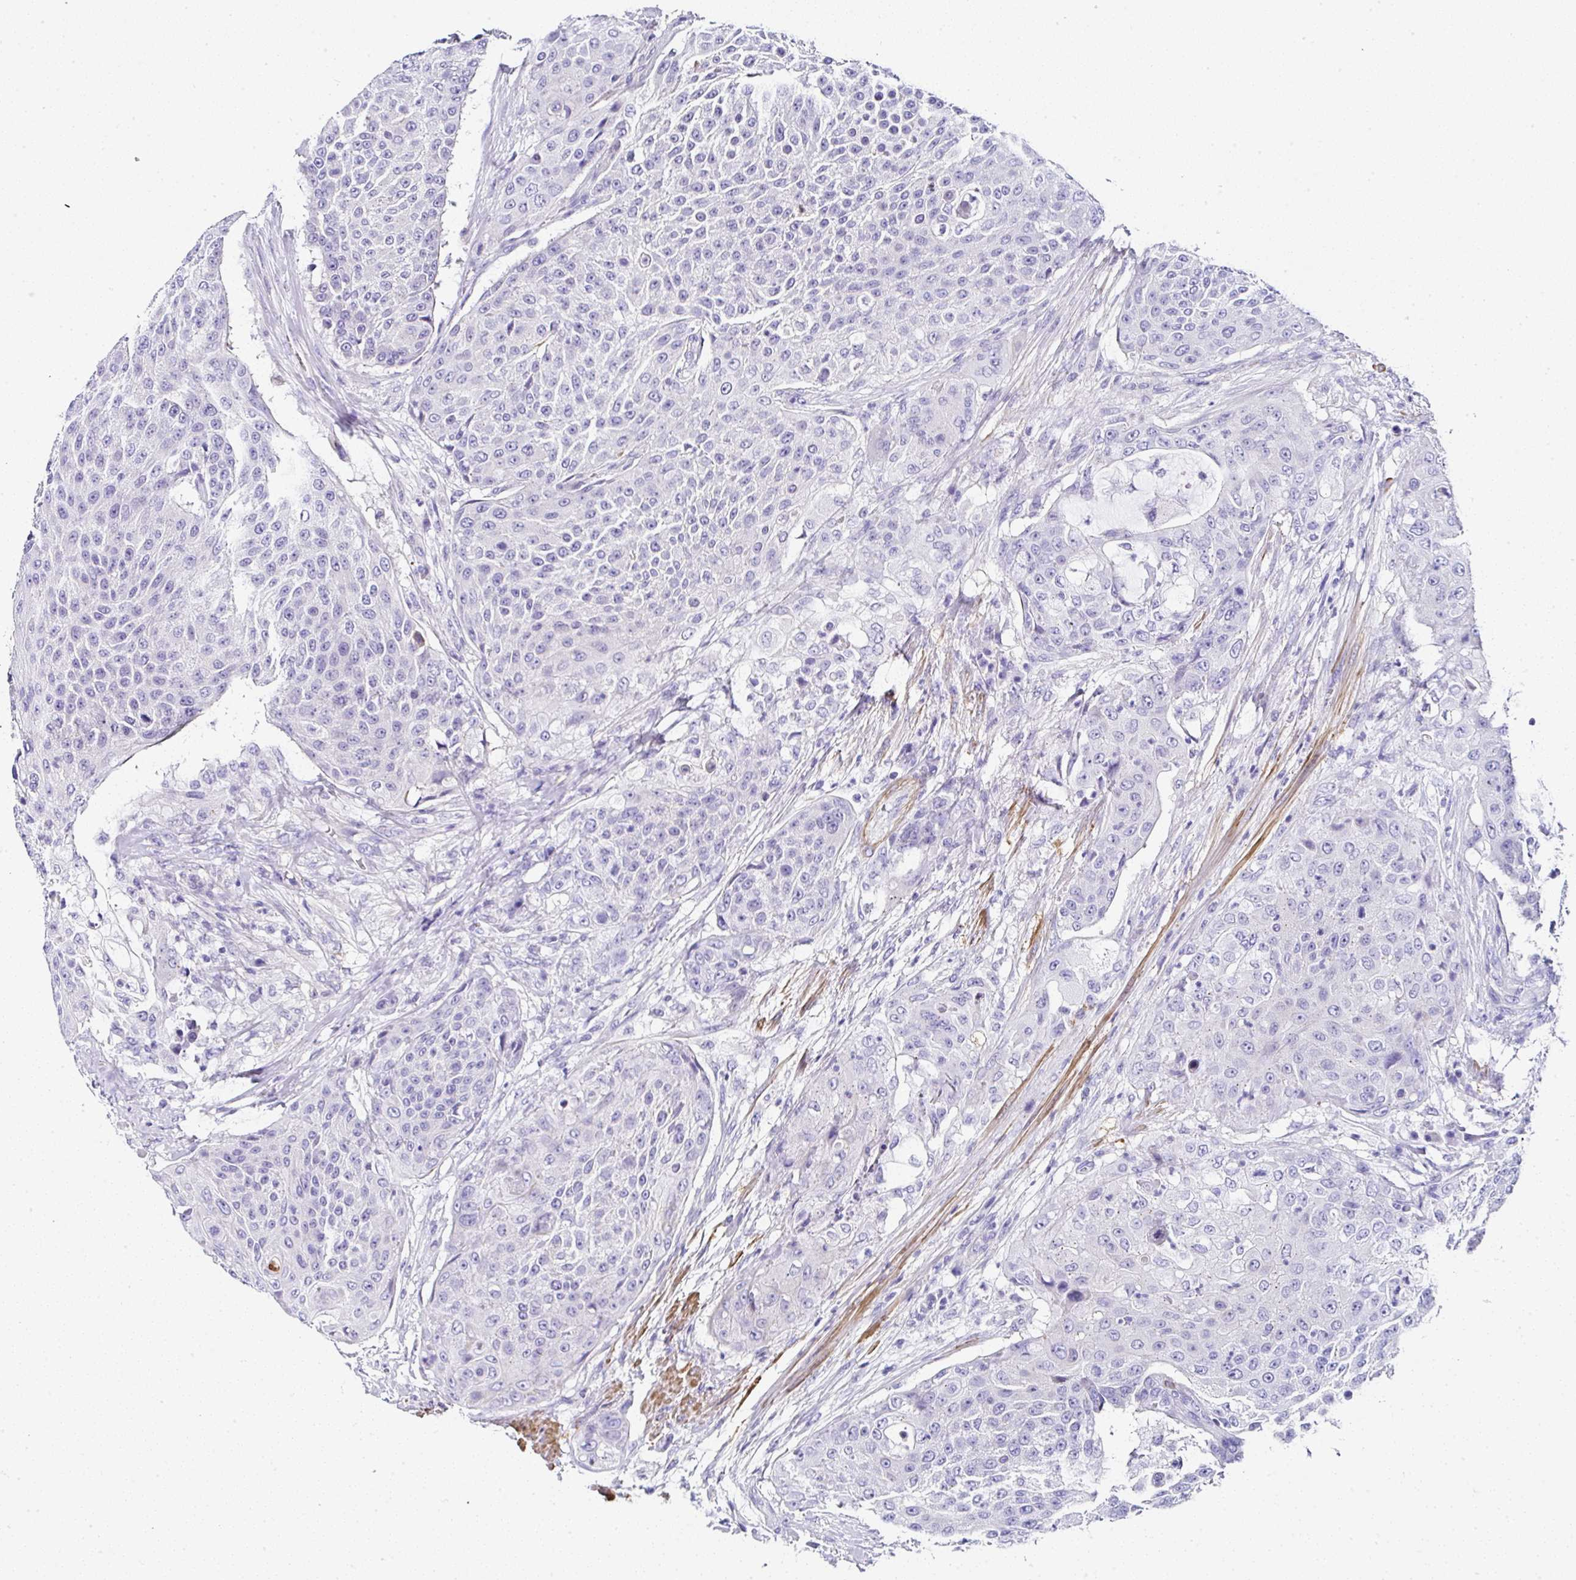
{"staining": {"intensity": "negative", "quantity": "none", "location": "none"}, "tissue": "urothelial cancer", "cell_type": "Tumor cells", "image_type": "cancer", "snomed": [{"axis": "morphology", "description": "Urothelial carcinoma, High grade"}, {"axis": "topography", "description": "Urinary bladder"}], "caption": "This is a histopathology image of immunohistochemistry (IHC) staining of high-grade urothelial carcinoma, which shows no positivity in tumor cells.", "gene": "PPFIA4", "patient": {"sex": "female", "age": 63}}